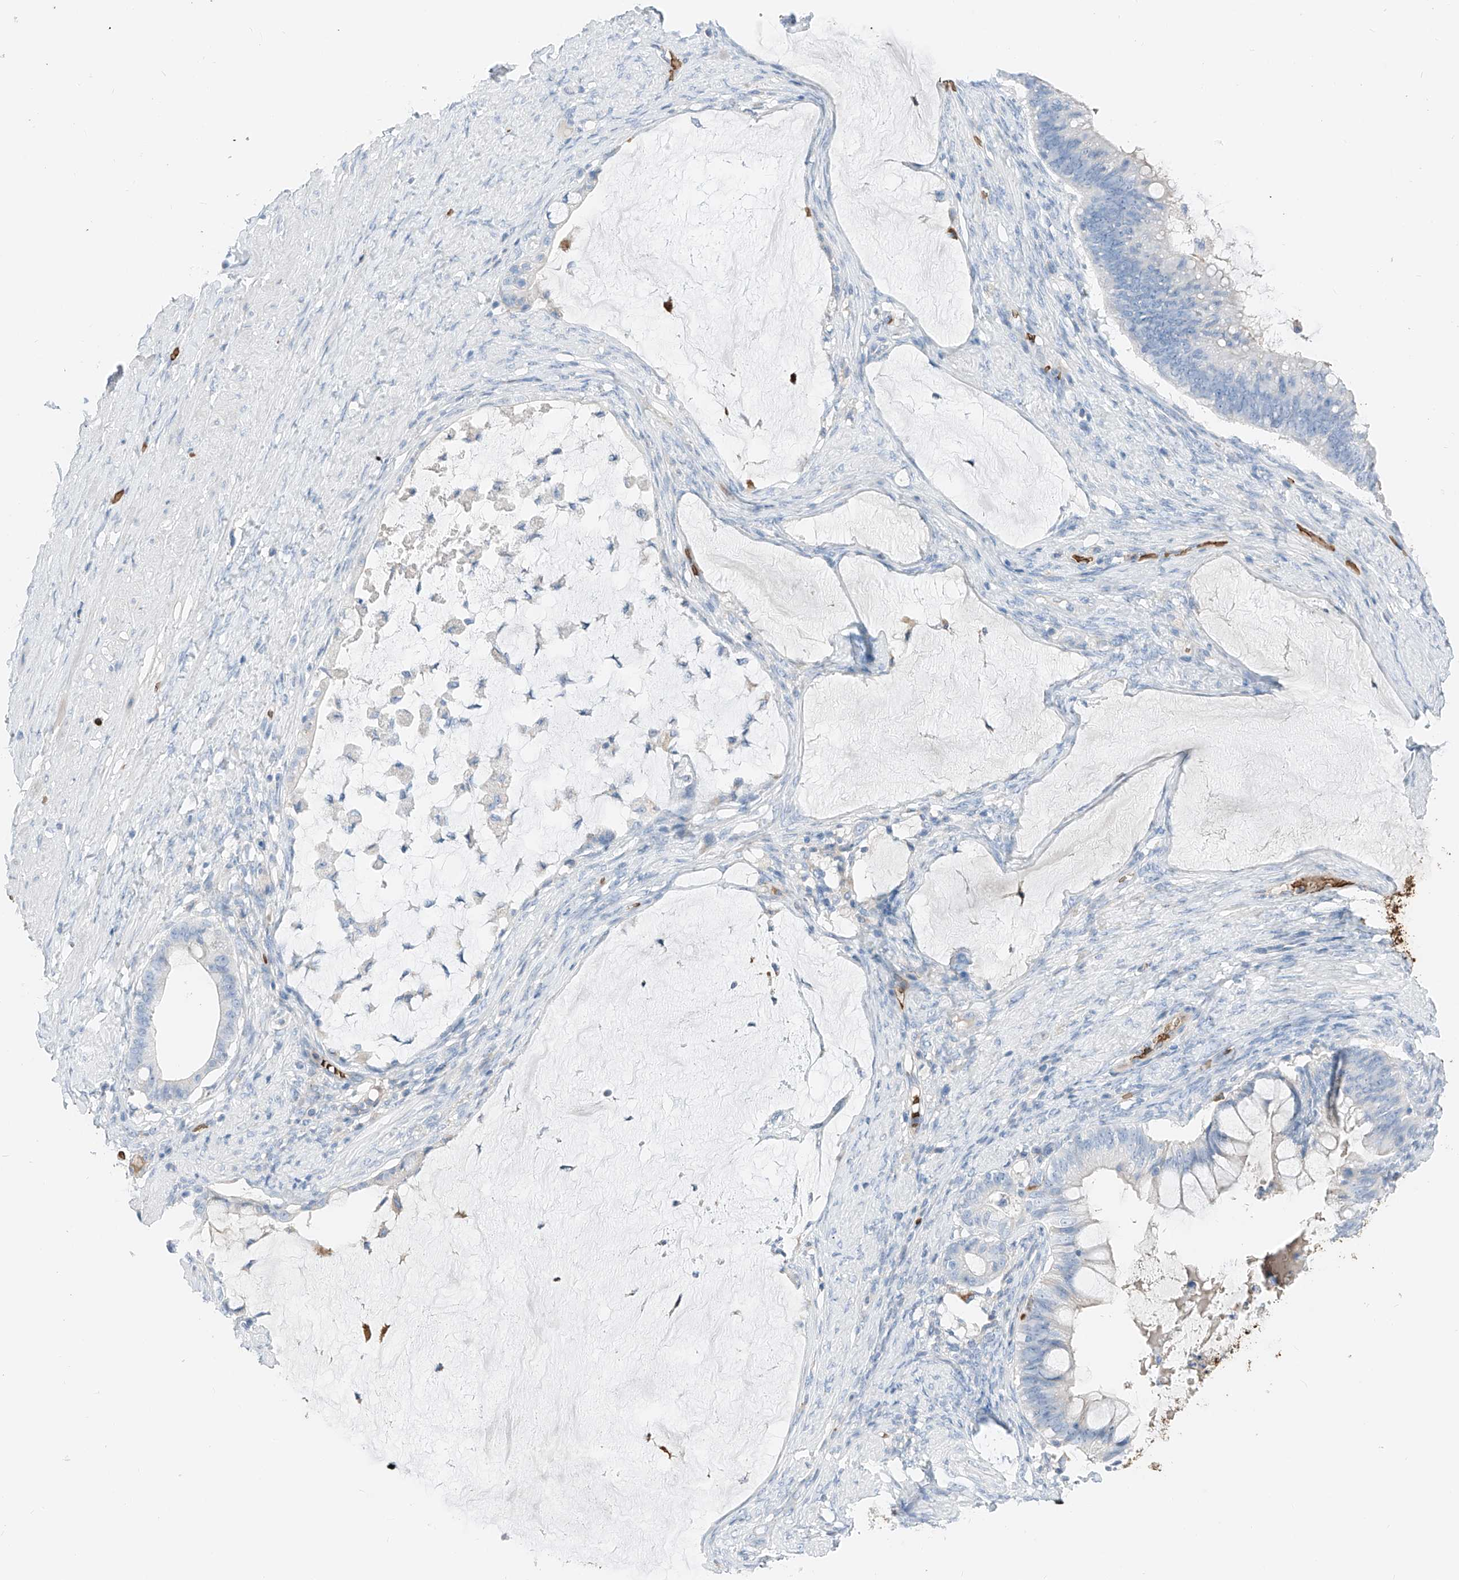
{"staining": {"intensity": "negative", "quantity": "none", "location": "none"}, "tissue": "ovarian cancer", "cell_type": "Tumor cells", "image_type": "cancer", "snomed": [{"axis": "morphology", "description": "Cystadenocarcinoma, mucinous, NOS"}, {"axis": "topography", "description": "Ovary"}], "caption": "Human mucinous cystadenocarcinoma (ovarian) stained for a protein using IHC reveals no expression in tumor cells.", "gene": "PRSS23", "patient": {"sex": "female", "age": 61}}